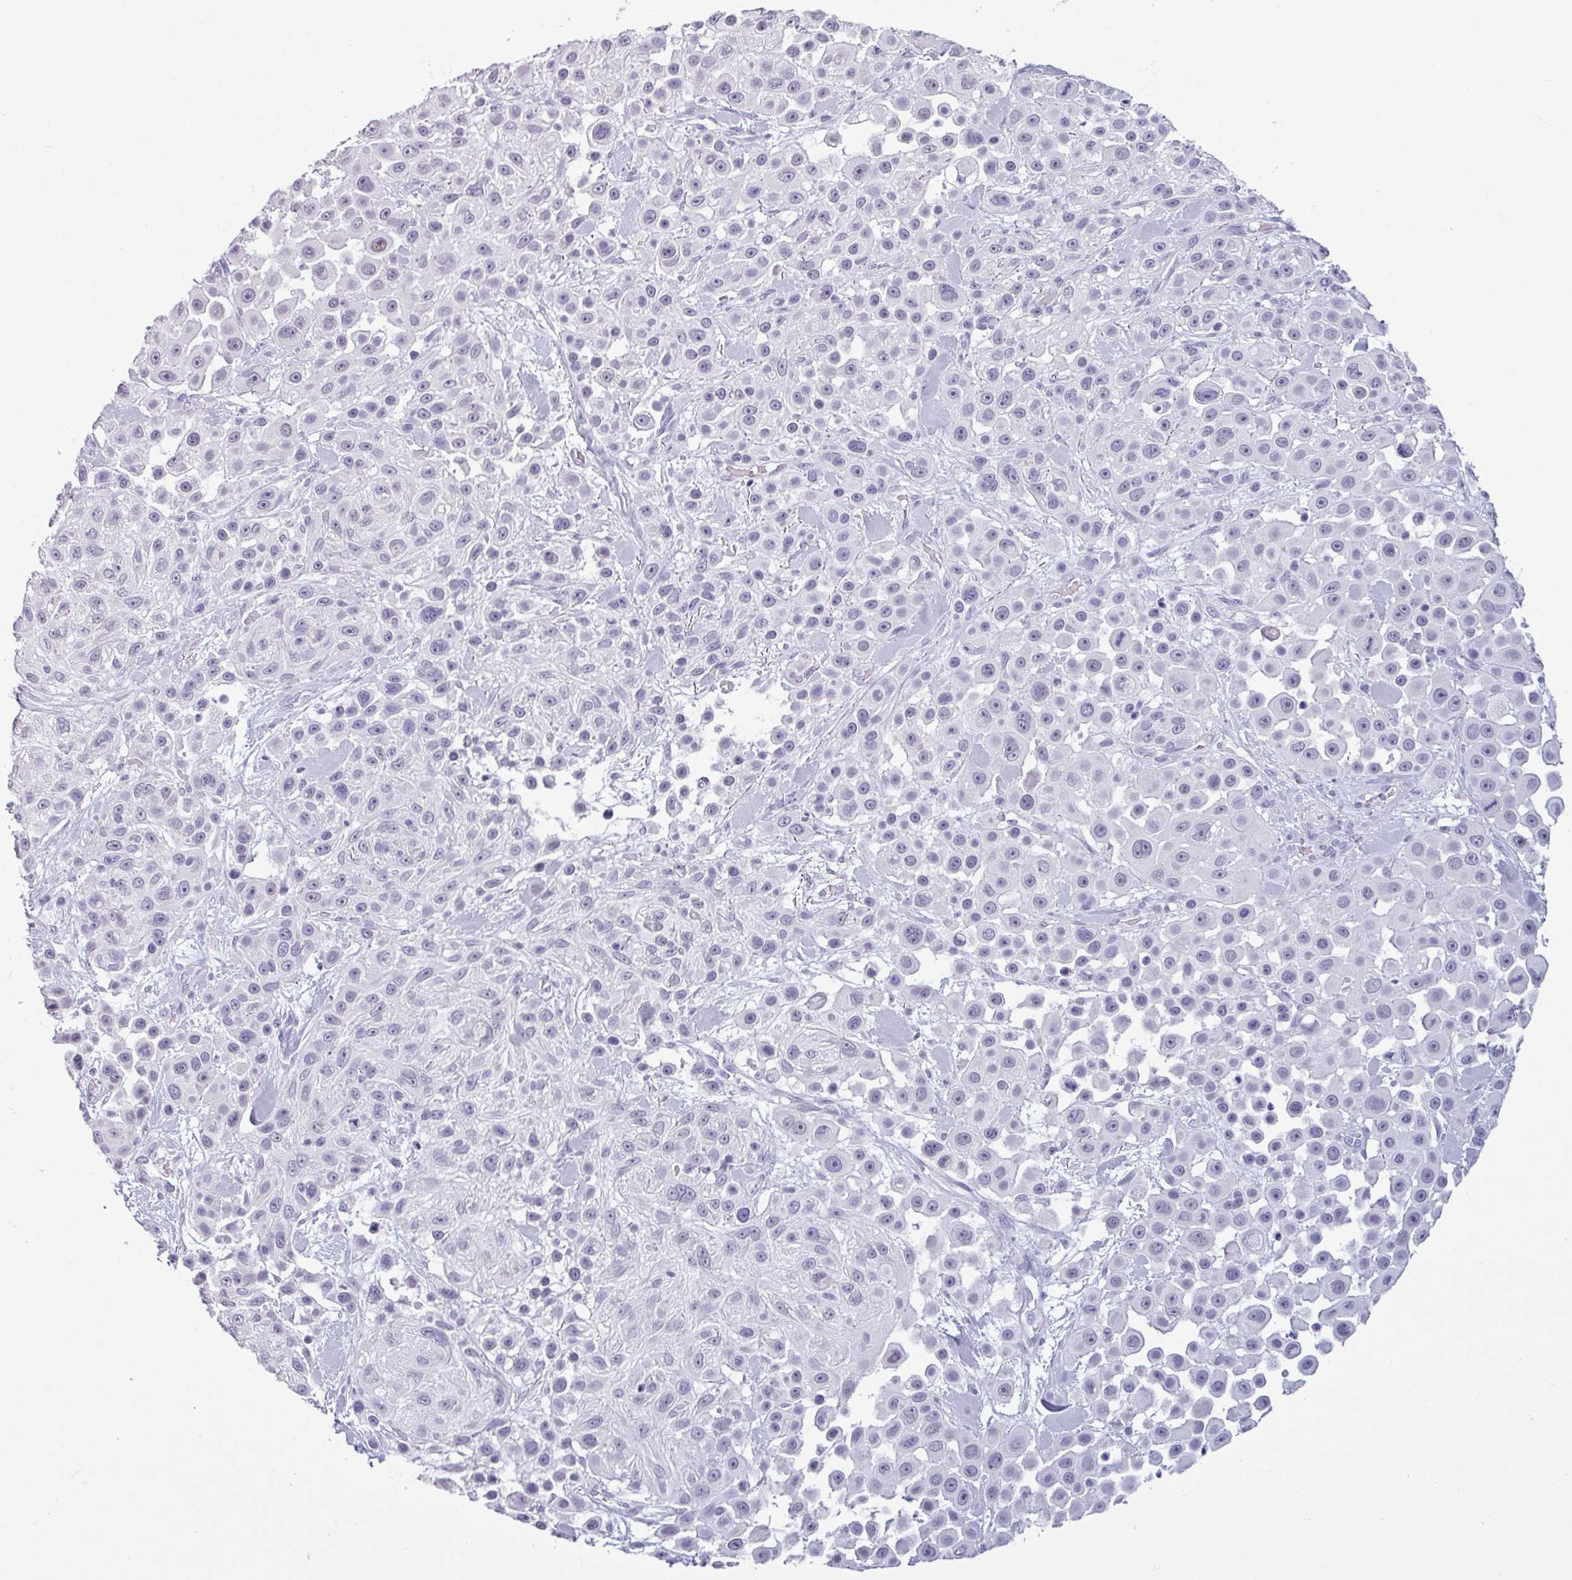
{"staining": {"intensity": "negative", "quantity": "none", "location": "none"}, "tissue": "skin cancer", "cell_type": "Tumor cells", "image_type": "cancer", "snomed": [{"axis": "morphology", "description": "Squamous cell carcinoma, NOS"}, {"axis": "topography", "description": "Skin"}], "caption": "The IHC image has no significant expression in tumor cells of skin cancer (squamous cell carcinoma) tissue.", "gene": "SRGAP1", "patient": {"sex": "male", "age": 67}}